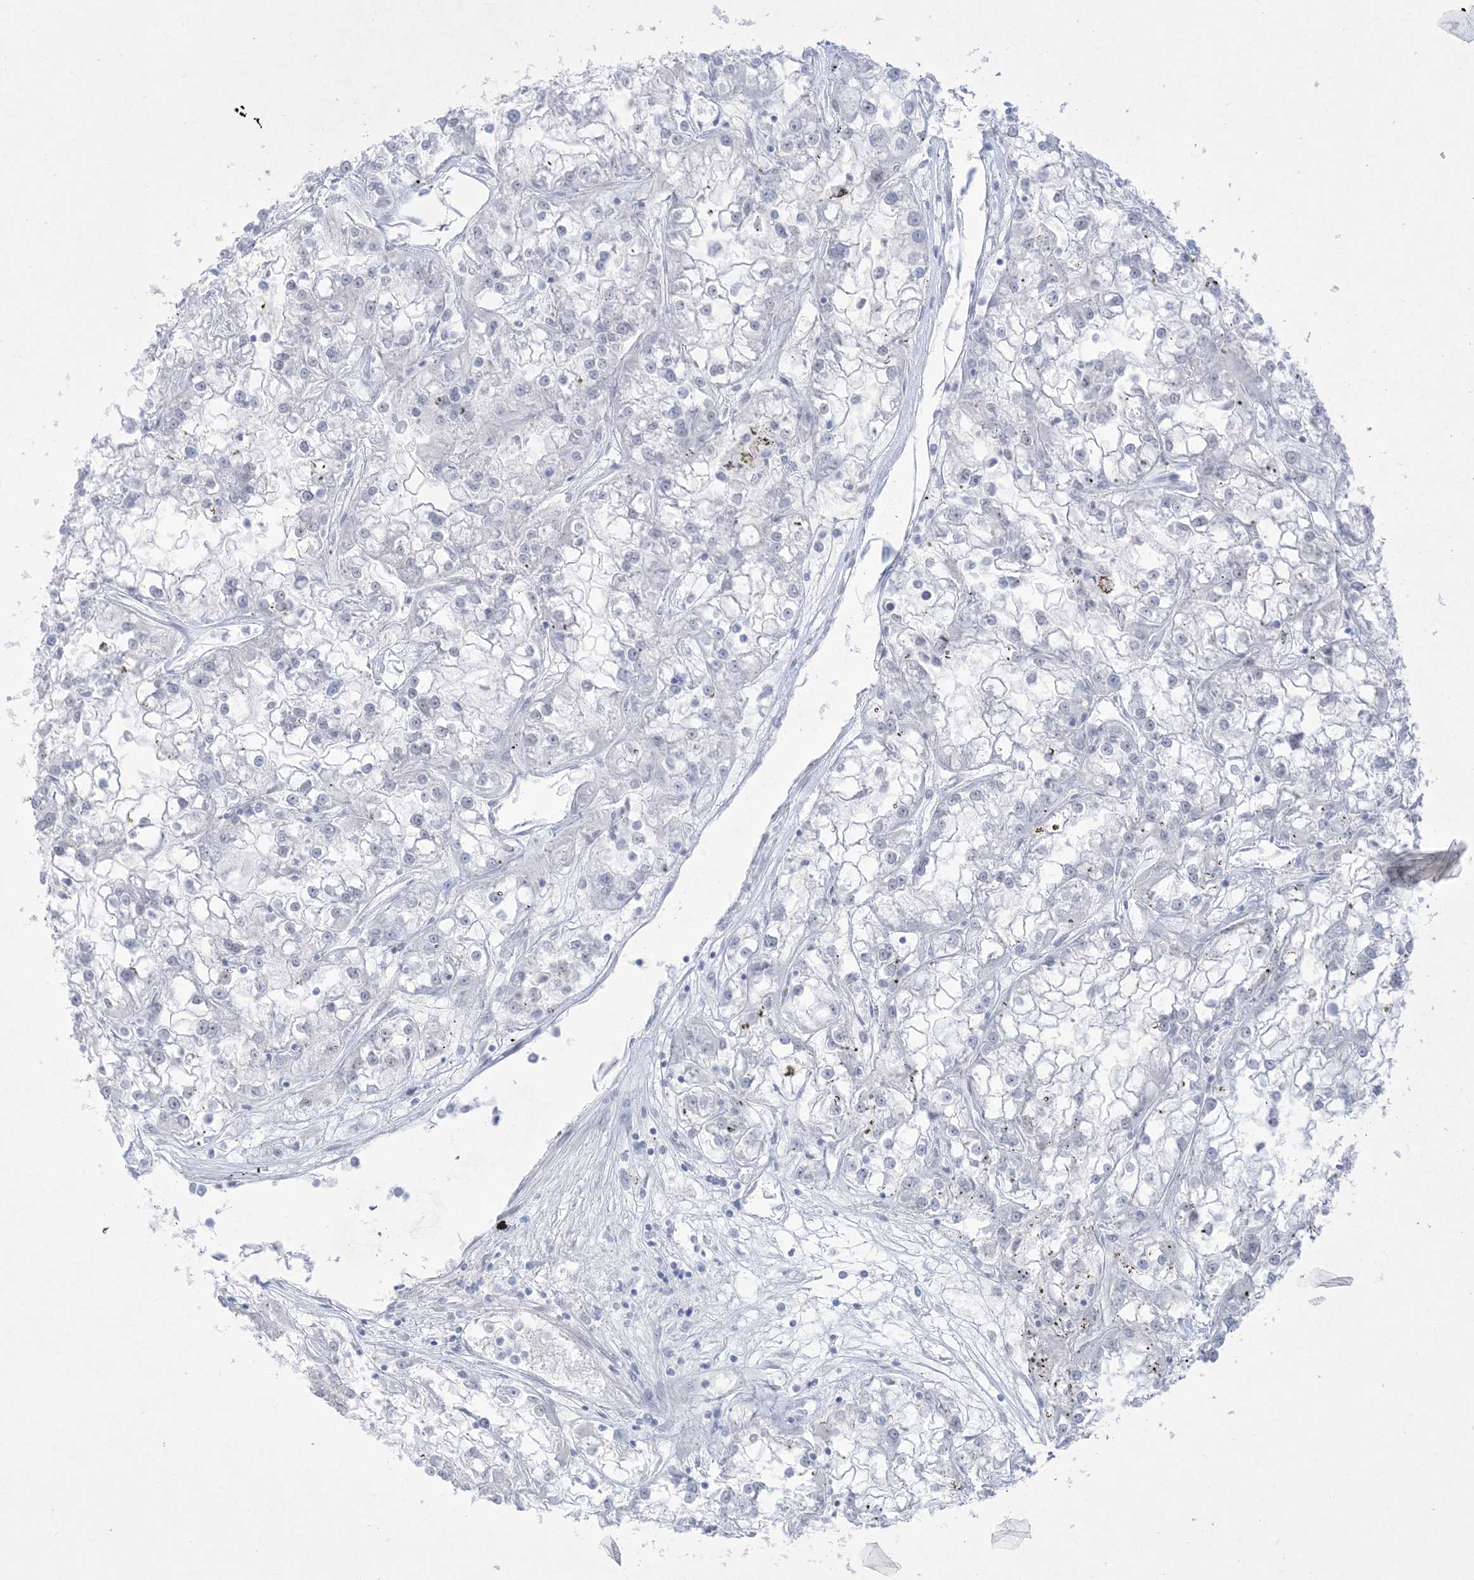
{"staining": {"intensity": "negative", "quantity": "none", "location": "none"}, "tissue": "renal cancer", "cell_type": "Tumor cells", "image_type": "cancer", "snomed": [{"axis": "morphology", "description": "Adenocarcinoma, NOS"}, {"axis": "topography", "description": "Kidney"}], "caption": "DAB (3,3'-diaminobenzidine) immunohistochemical staining of renal cancer demonstrates no significant positivity in tumor cells.", "gene": "HOMEZ", "patient": {"sex": "female", "age": 52}}